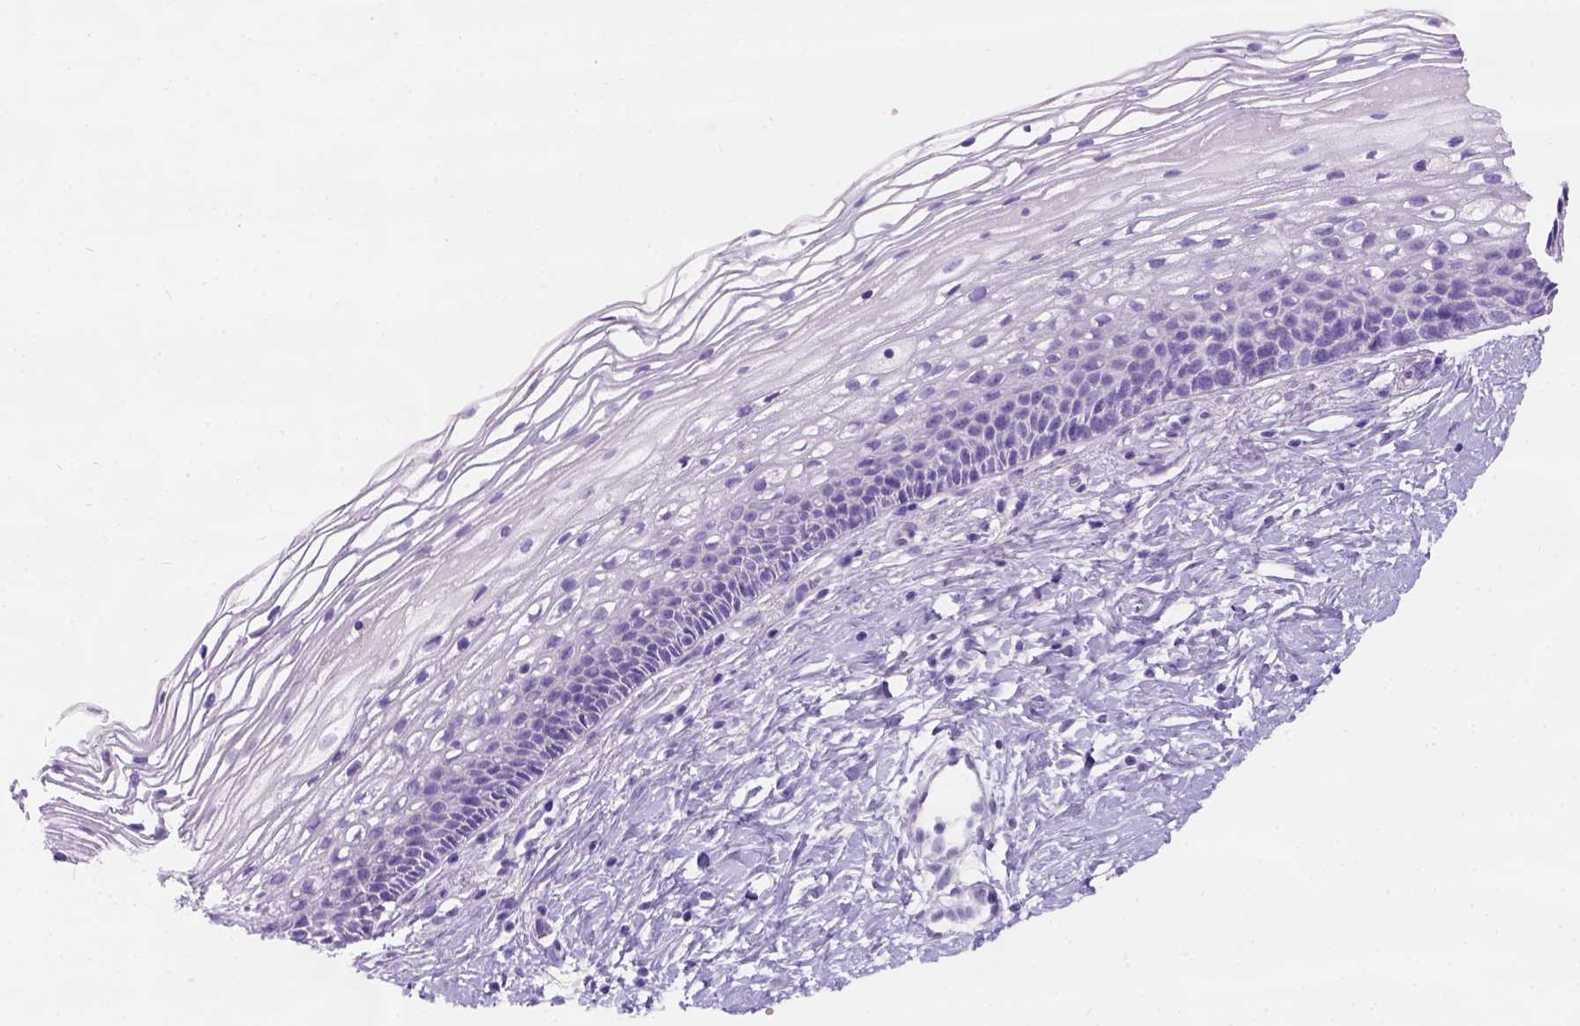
{"staining": {"intensity": "negative", "quantity": "none", "location": "none"}, "tissue": "cervix", "cell_type": "Glandular cells", "image_type": "normal", "snomed": [{"axis": "morphology", "description": "Normal tissue, NOS"}, {"axis": "topography", "description": "Cervix"}], "caption": "An immunohistochemistry photomicrograph of unremarkable cervix is shown. There is no staining in glandular cells of cervix.", "gene": "C7orf57", "patient": {"sex": "female", "age": 34}}